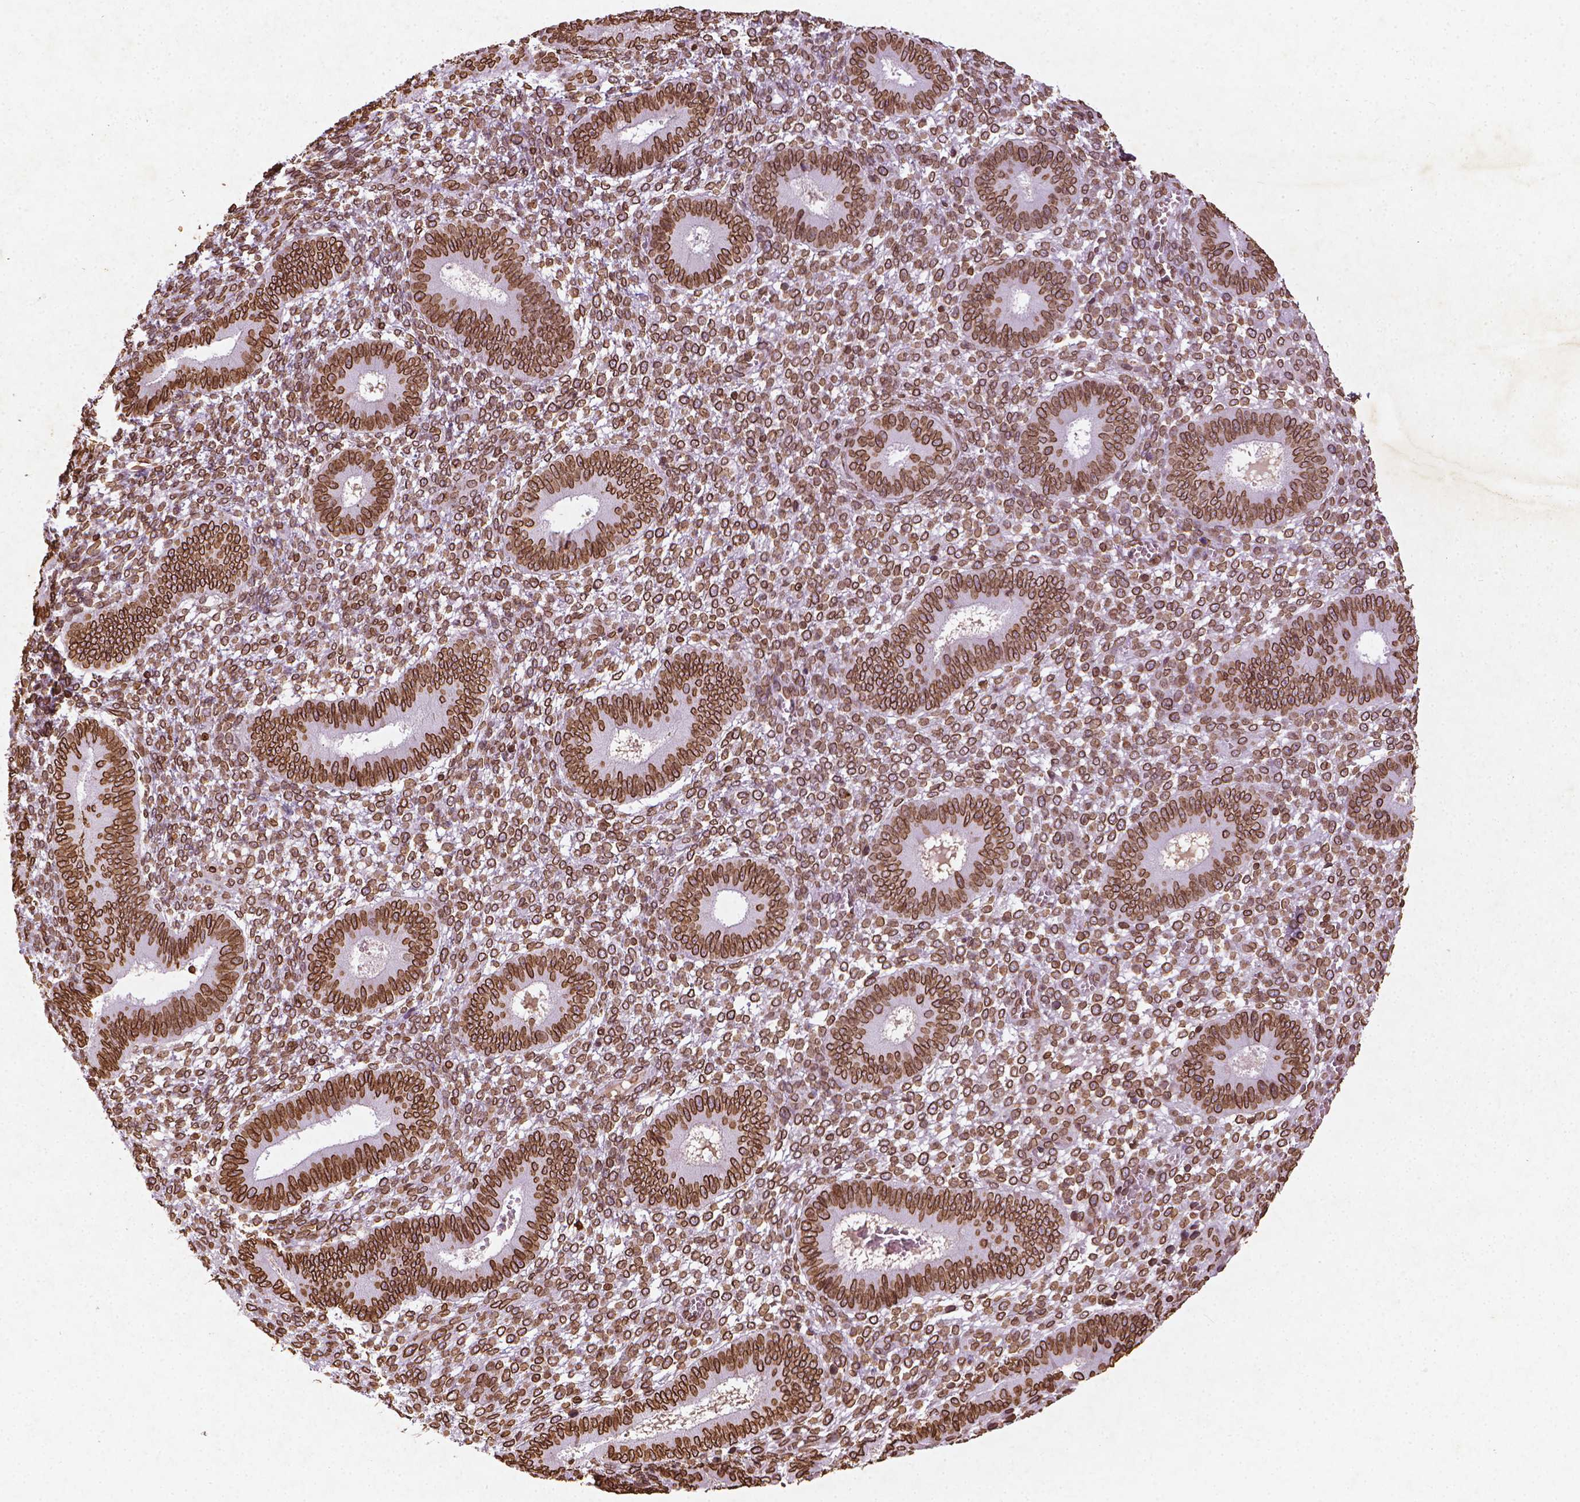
{"staining": {"intensity": "strong", "quantity": ">75%", "location": "cytoplasmic/membranous,nuclear"}, "tissue": "endometrium", "cell_type": "Cells in endometrial stroma", "image_type": "normal", "snomed": [{"axis": "morphology", "description": "Normal tissue, NOS"}, {"axis": "topography", "description": "Endometrium"}], "caption": "Immunohistochemical staining of unremarkable endometrium displays strong cytoplasmic/membranous,nuclear protein expression in approximately >75% of cells in endometrial stroma. The protein is shown in brown color, while the nuclei are stained blue.", "gene": "LMNB1", "patient": {"sex": "female", "age": 42}}